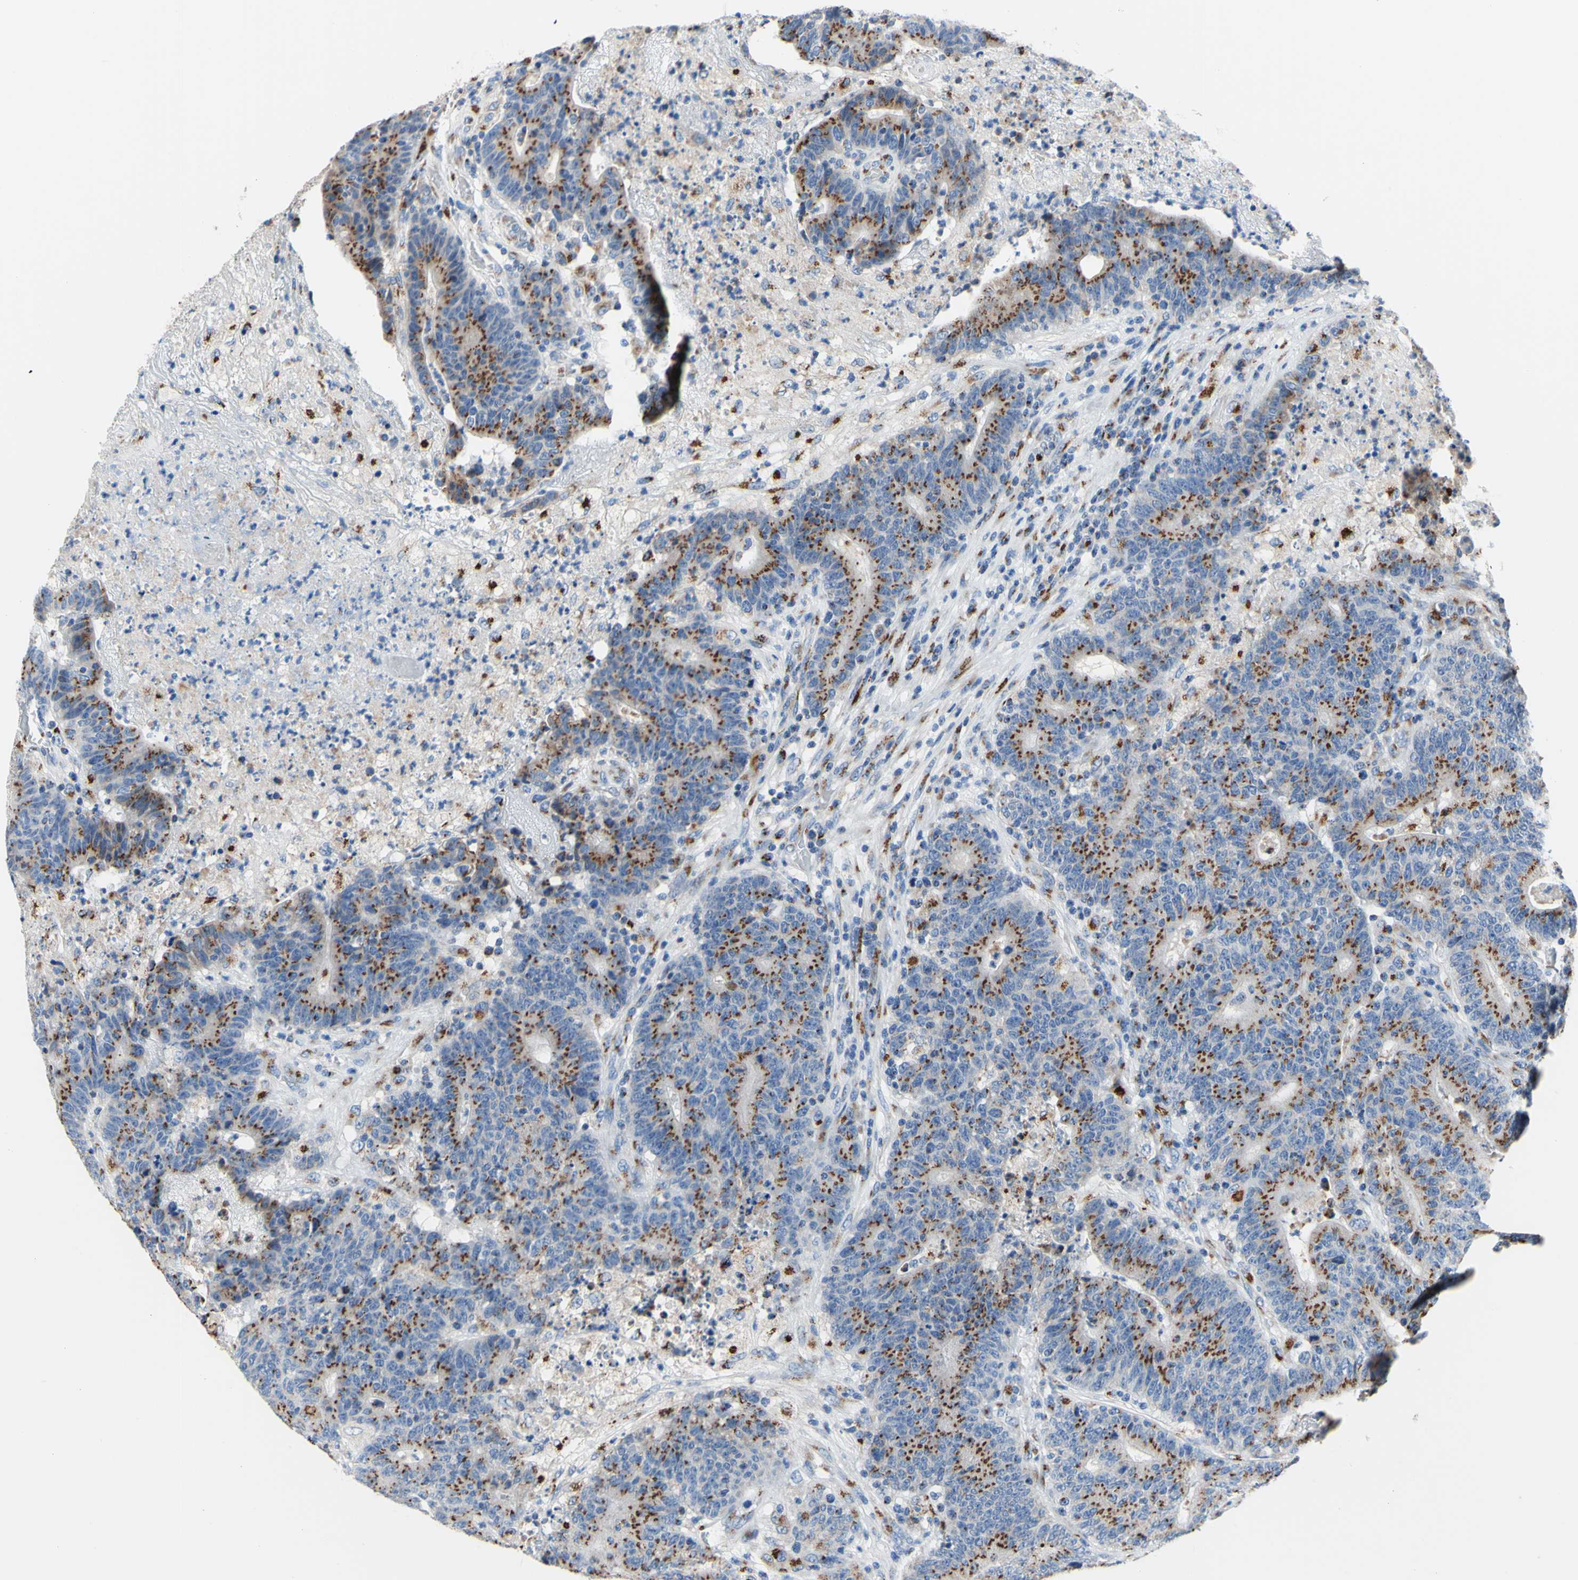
{"staining": {"intensity": "moderate", "quantity": "25%-75%", "location": "cytoplasmic/membranous"}, "tissue": "colorectal cancer", "cell_type": "Tumor cells", "image_type": "cancer", "snomed": [{"axis": "morphology", "description": "Normal tissue, NOS"}, {"axis": "morphology", "description": "Adenocarcinoma, NOS"}, {"axis": "topography", "description": "Colon"}], "caption": "IHC staining of colorectal adenocarcinoma, which demonstrates medium levels of moderate cytoplasmic/membranous expression in approximately 25%-75% of tumor cells indicating moderate cytoplasmic/membranous protein positivity. The staining was performed using DAB (brown) for protein detection and nuclei were counterstained in hematoxylin (blue).", "gene": "GALNT2", "patient": {"sex": "female", "age": 75}}